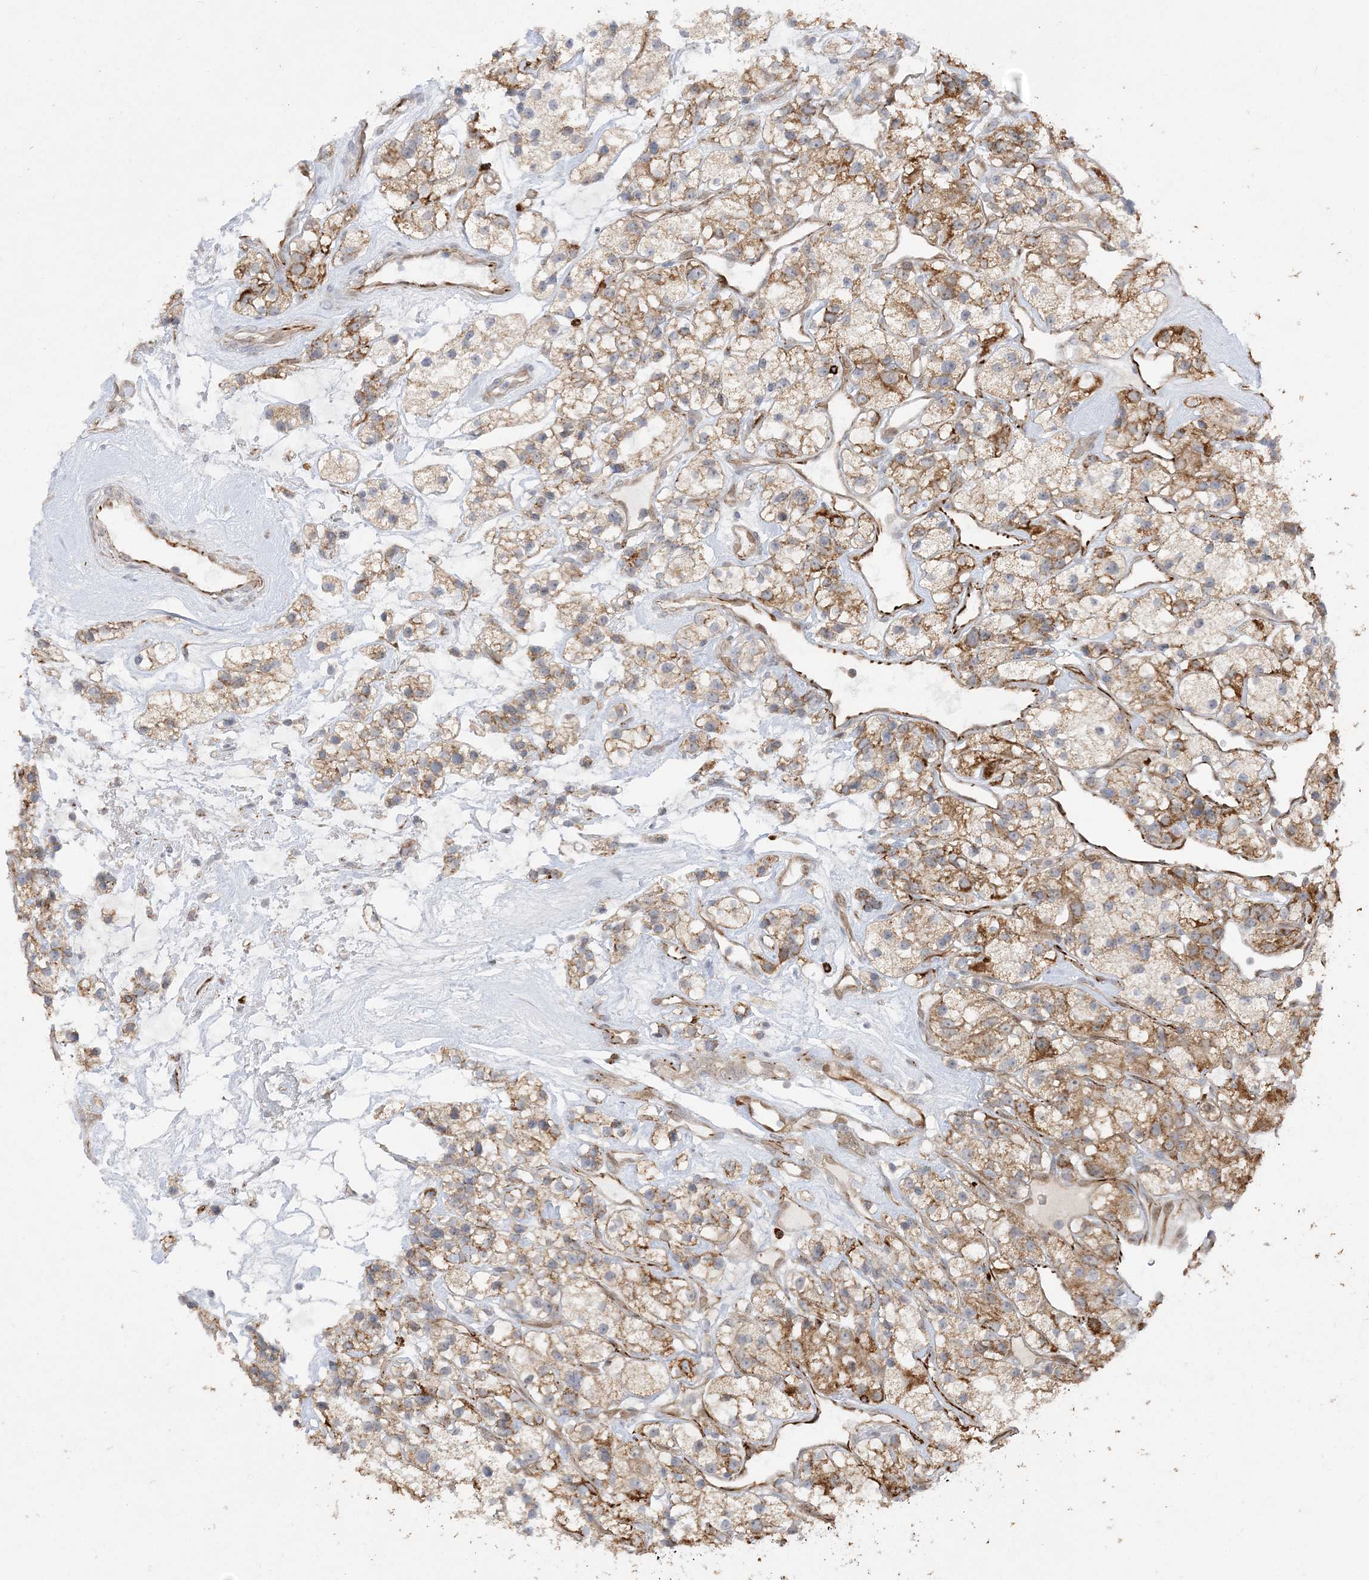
{"staining": {"intensity": "moderate", "quantity": ">75%", "location": "cytoplasmic/membranous"}, "tissue": "renal cancer", "cell_type": "Tumor cells", "image_type": "cancer", "snomed": [{"axis": "morphology", "description": "Adenocarcinoma, NOS"}, {"axis": "topography", "description": "Kidney"}], "caption": "High-power microscopy captured an IHC histopathology image of adenocarcinoma (renal), revealing moderate cytoplasmic/membranous staining in about >75% of tumor cells.", "gene": "INPP1", "patient": {"sex": "female", "age": 57}}